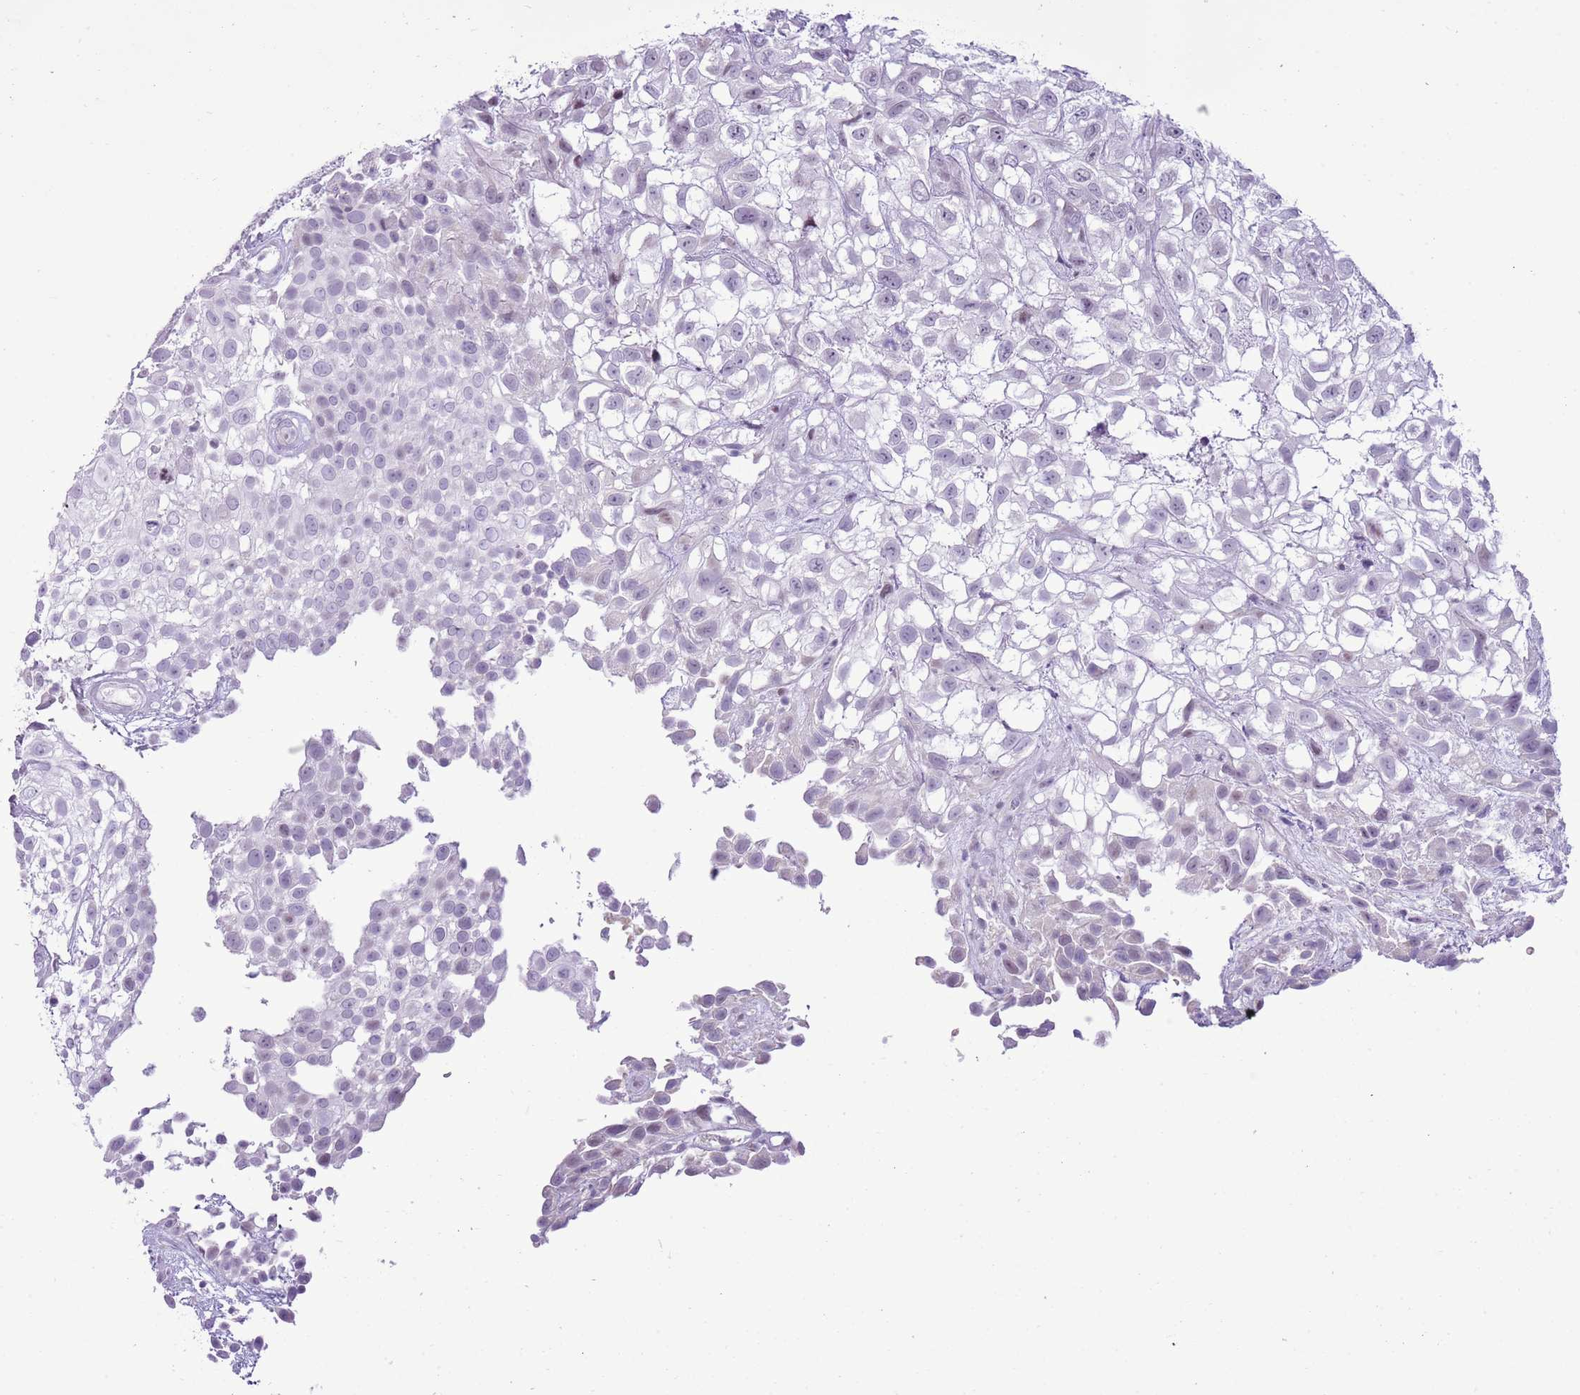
{"staining": {"intensity": "negative", "quantity": "none", "location": "none"}, "tissue": "urothelial cancer", "cell_type": "Tumor cells", "image_type": "cancer", "snomed": [{"axis": "morphology", "description": "Urothelial carcinoma, High grade"}, {"axis": "topography", "description": "Urinary bladder"}], "caption": "Photomicrograph shows no protein positivity in tumor cells of urothelial cancer tissue.", "gene": "RPL3L", "patient": {"sex": "male", "age": 56}}